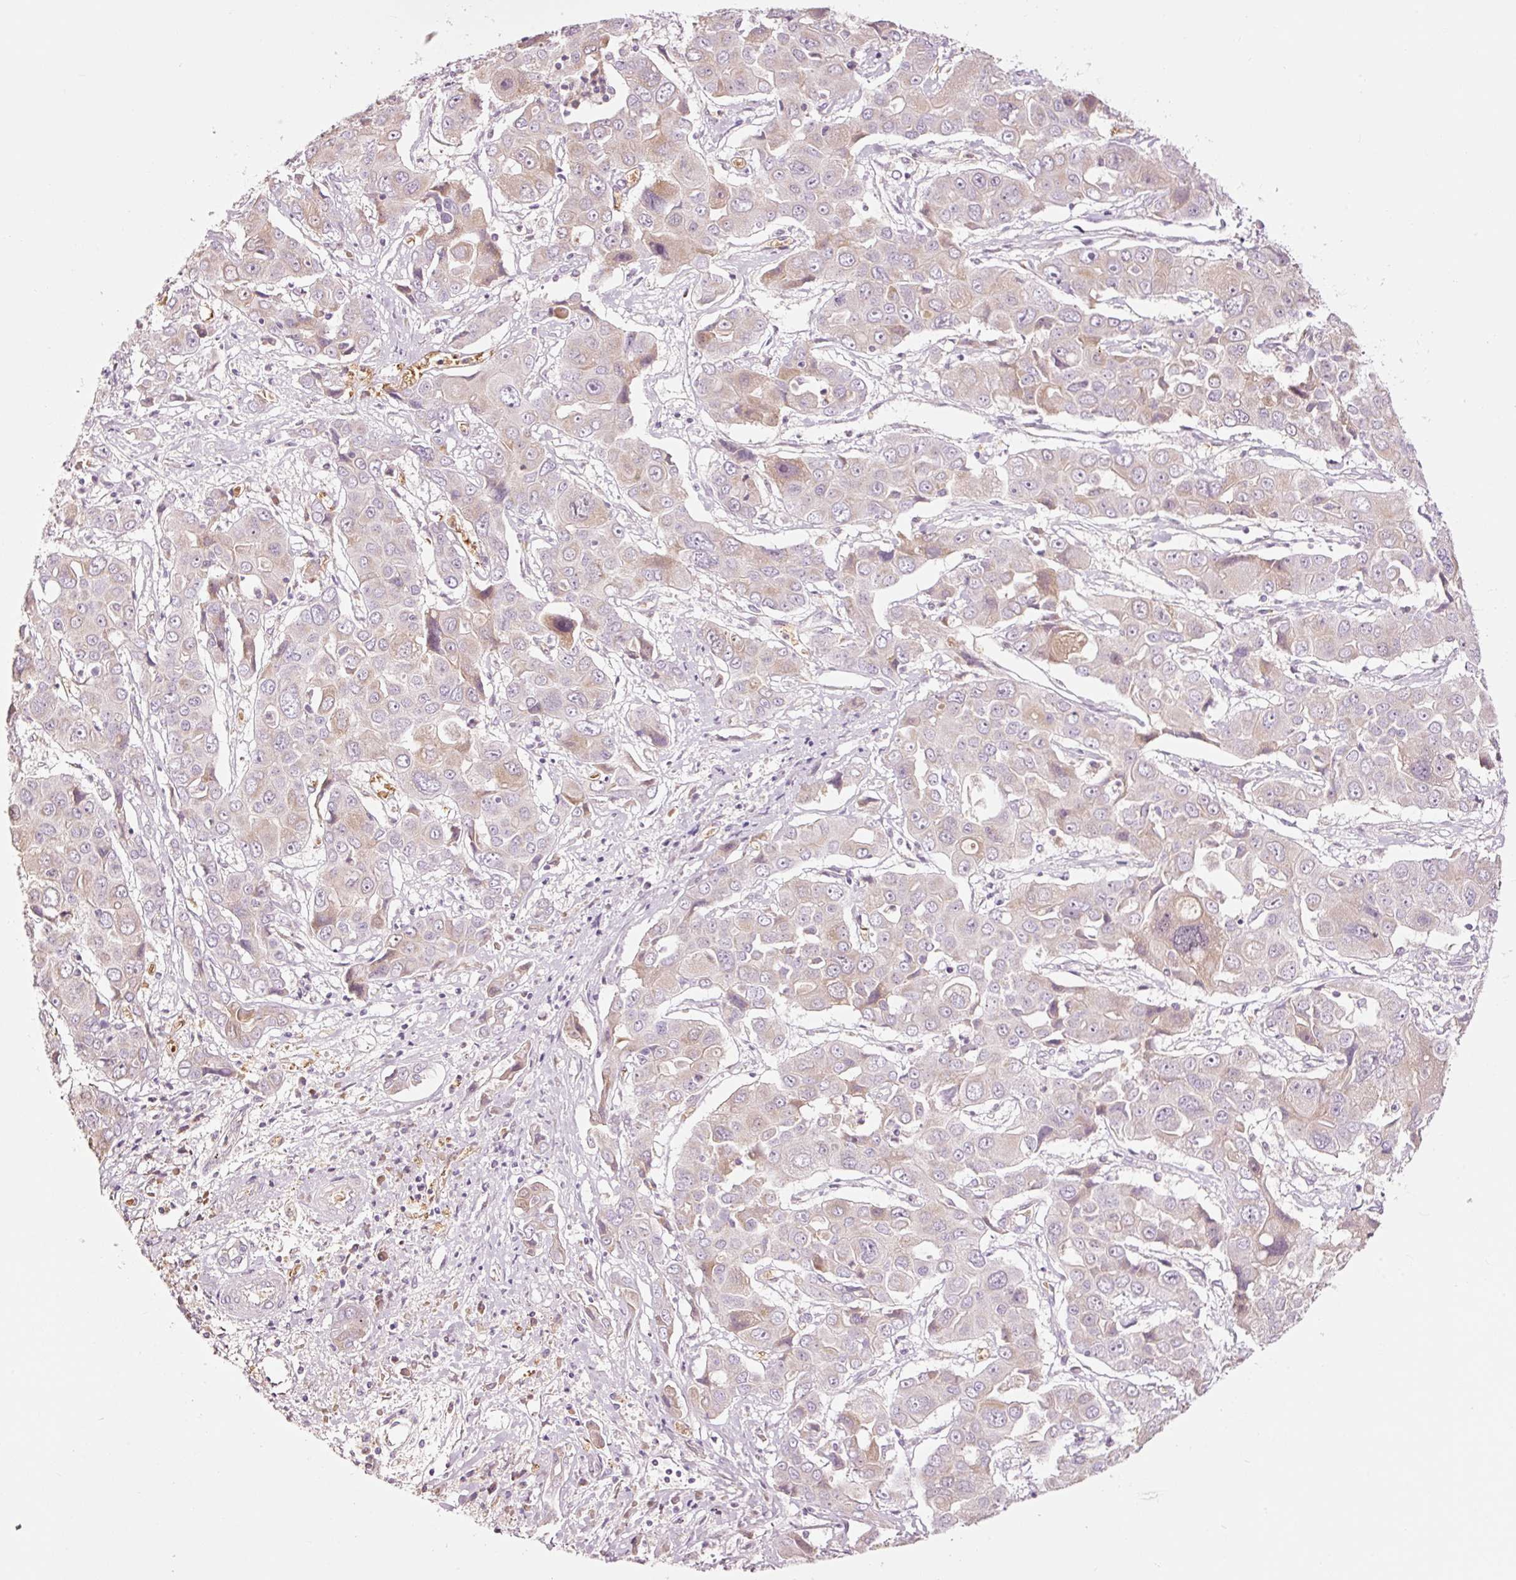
{"staining": {"intensity": "weak", "quantity": "25%-75%", "location": "cytoplasmic/membranous"}, "tissue": "liver cancer", "cell_type": "Tumor cells", "image_type": "cancer", "snomed": [{"axis": "morphology", "description": "Cholangiocarcinoma"}, {"axis": "topography", "description": "Liver"}], "caption": "A brown stain shows weak cytoplasmic/membranous positivity of a protein in human liver cholangiocarcinoma tumor cells.", "gene": "LDHAL6B", "patient": {"sex": "male", "age": 67}}